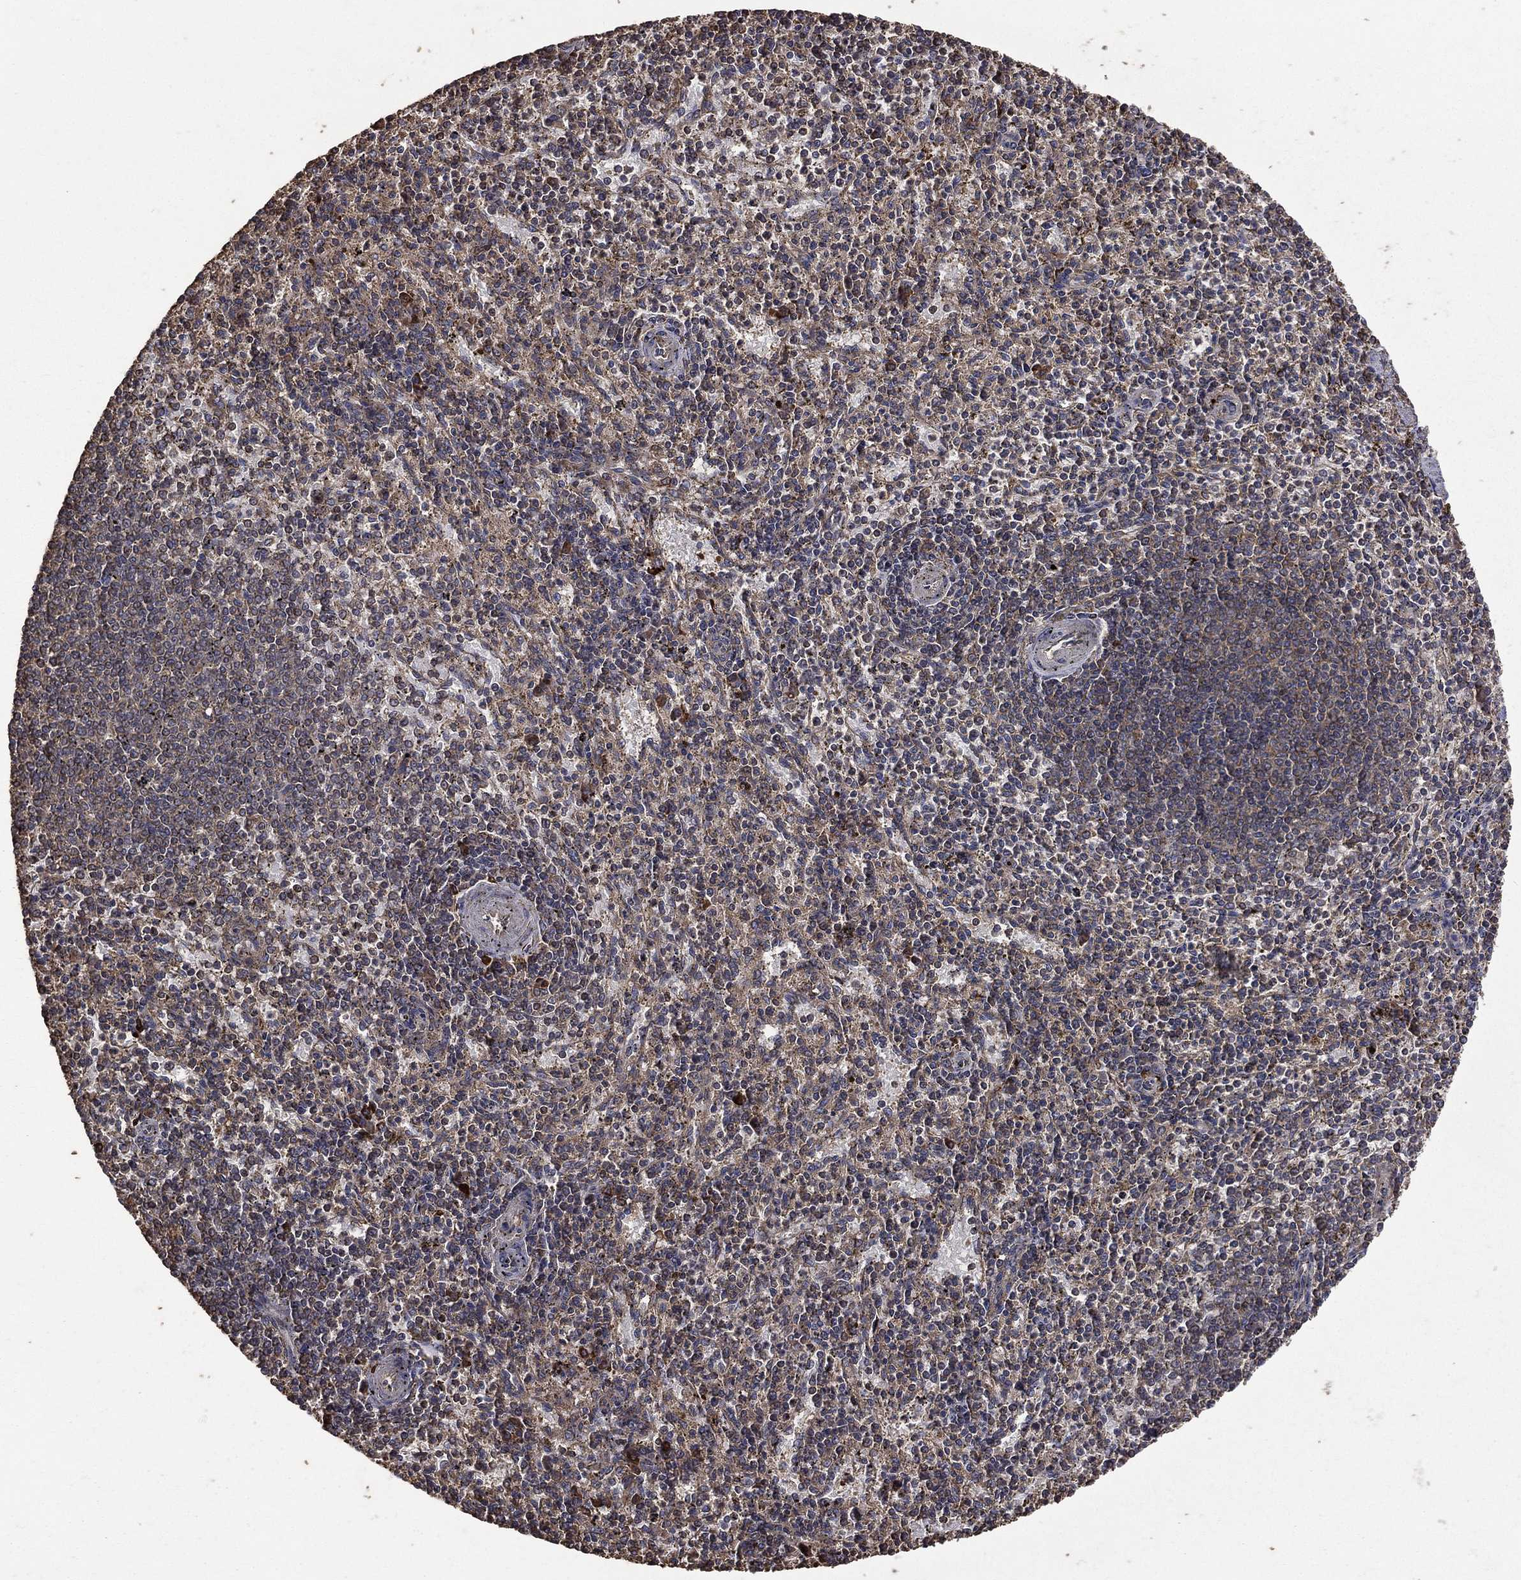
{"staining": {"intensity": "negative", "quantity": "none", "location": "none"}, "tissue": "spleen", "cell_type": "Cells in red pulp", "image_type": "normal", "snomed": [{"axis": "morphology", "description": "Normal tissue, NOS"}, {"axis": "topography", "description": "Spleen"}], "caption": "Human spleen stained for a protein using IHC displays no expression in cells in red pulp.", "gene": "METTL27", "patient": {"sex": "female", "age": 37}}